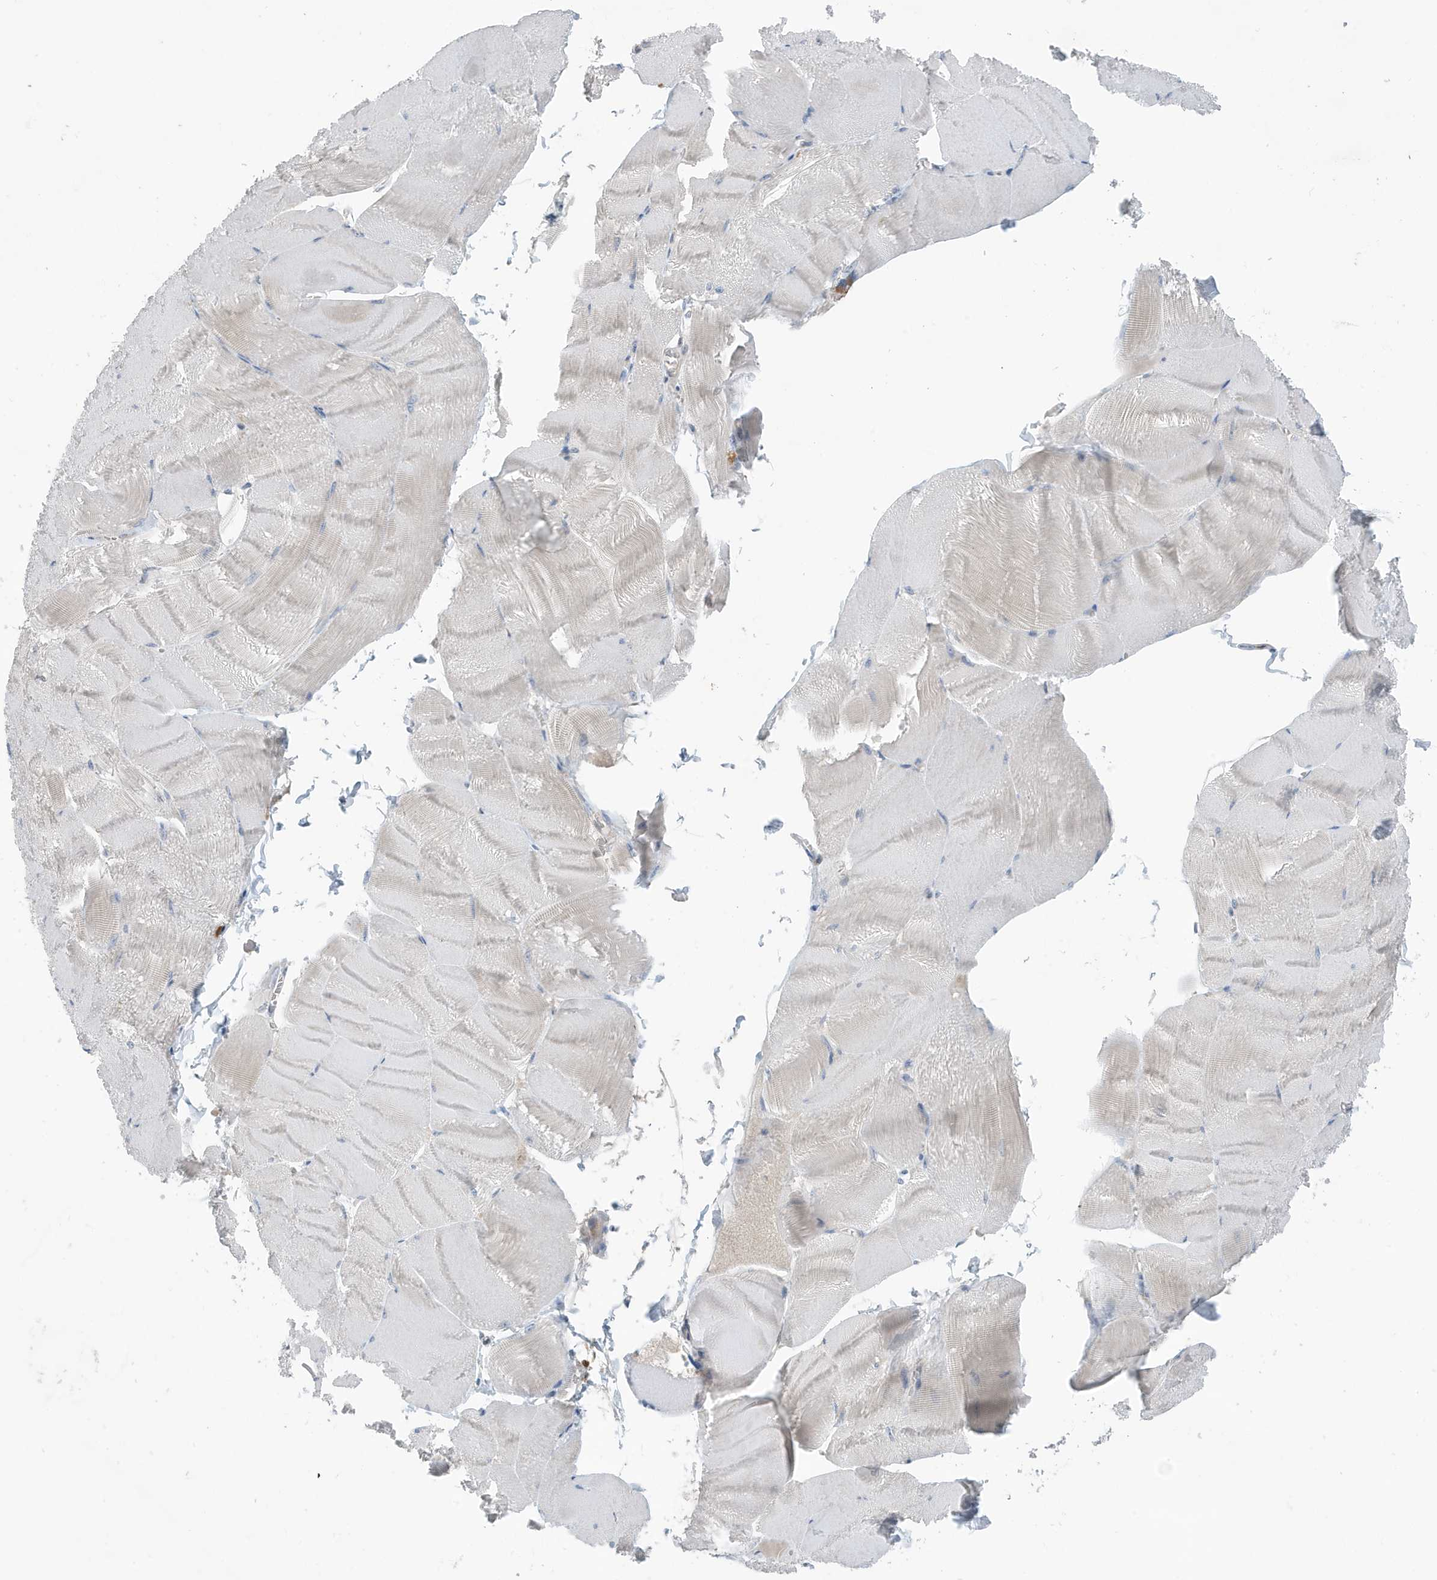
{"staining": {"intensity": "negative", "quantity": "none", "location": "none"}, "tissue": "skeletal muscle", "cell_type": "Myocytes", "image_type": "normal", "snomed": [{"axis": "morphology", "description": "Normal tissue, NOS"}, {"axis": "morphology", "description": "Basal cell carcinoma"}, {"axis": "topography", "description": "Skeletal muscle"}], "caption": "Immunohistochemistry of benign skeletal muscle displays no staining in myocytes.", "gene": "NSUN3", "patient": {"sex": "female", "age": 64}}